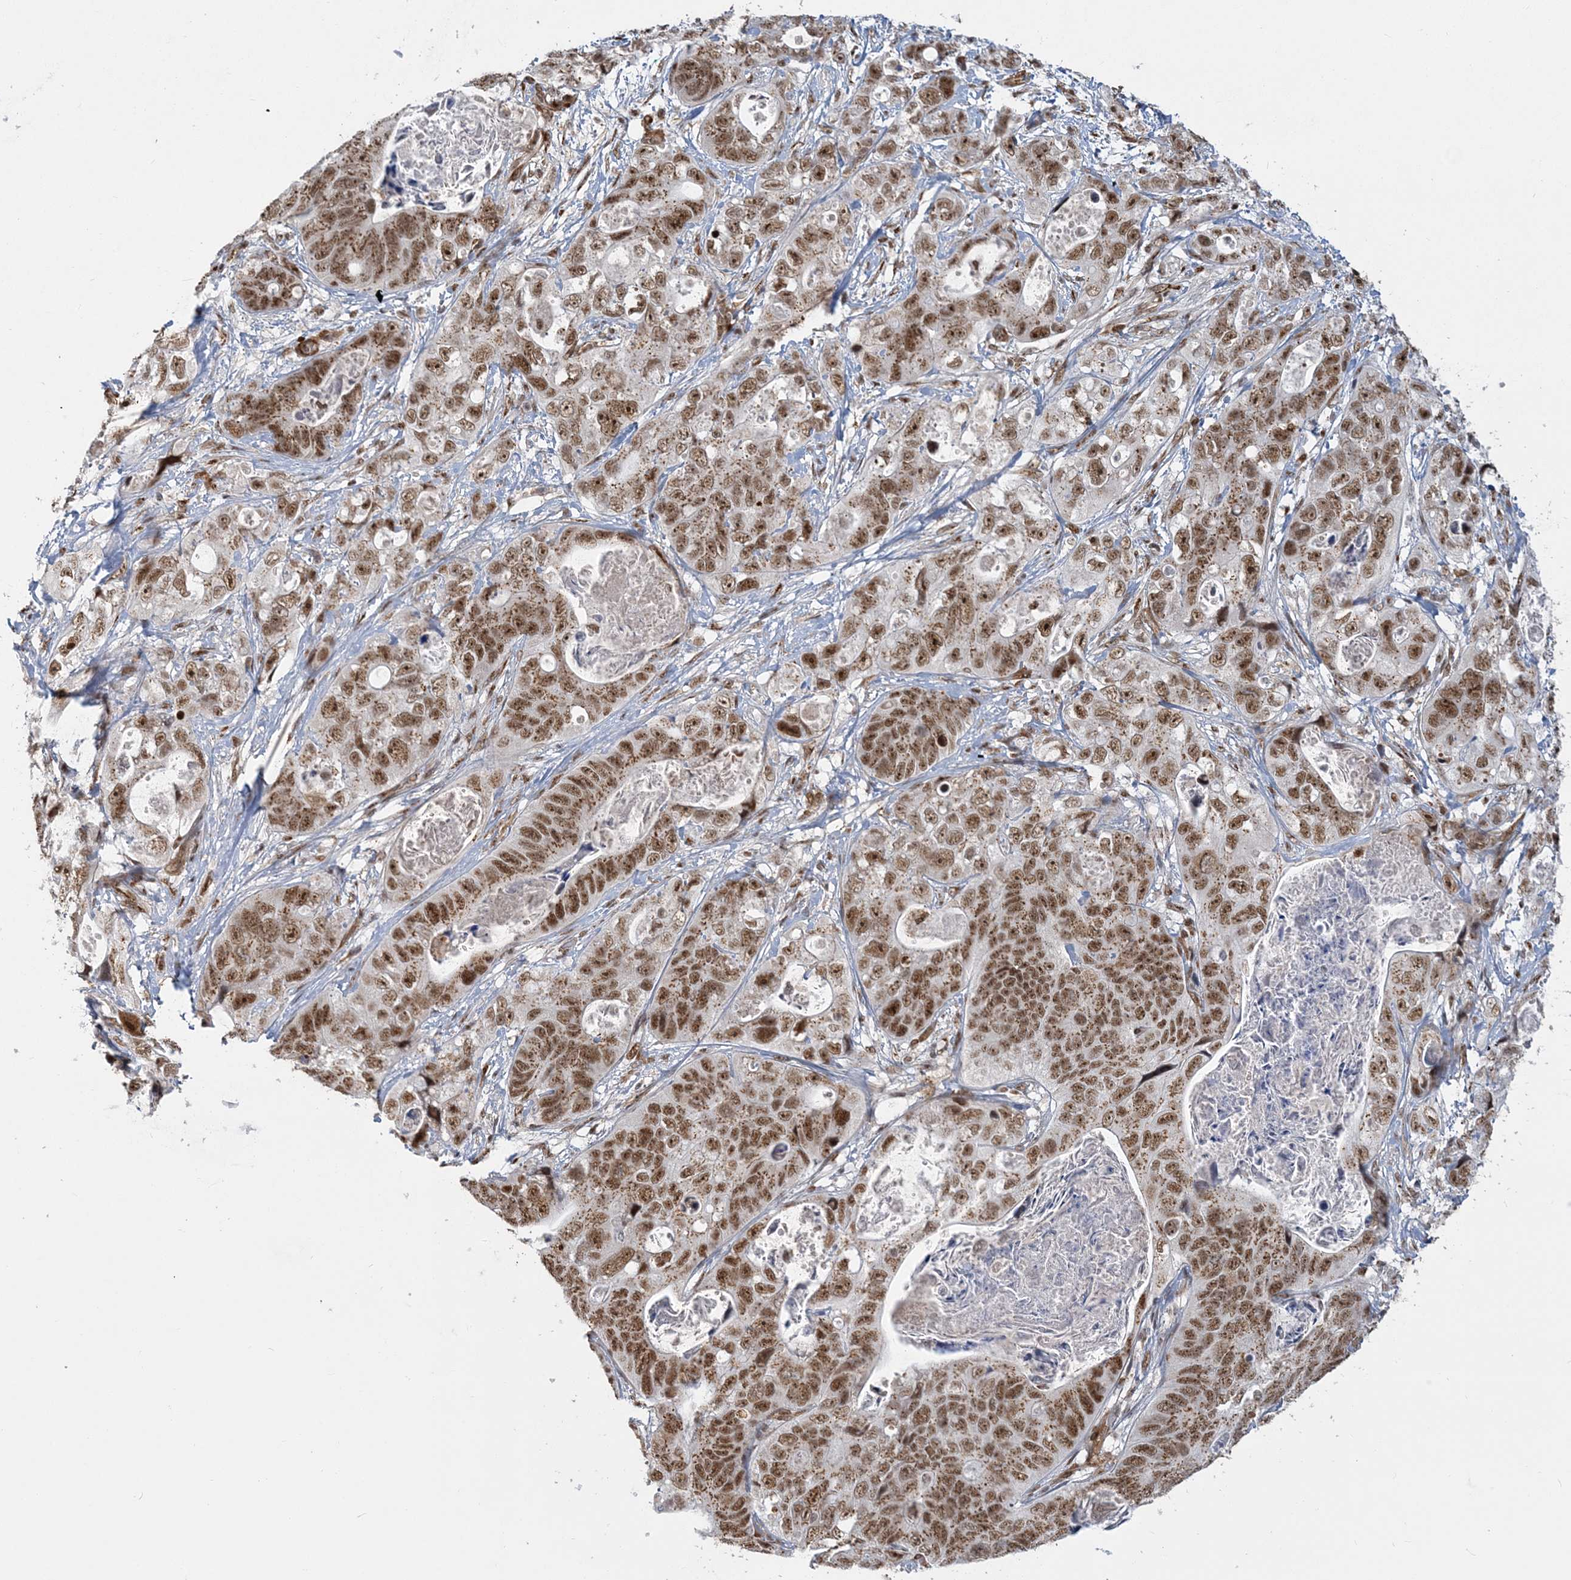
{"staining": {"intensity": "moderate", "quantity": ">75%", "location": "cytoplasmic/membranous,nuclear"}, "tissue": "stomach cancer", "cell_type": "Tumor cells", "image_type": "cancer", "snomed": [{"axis": "morphology", "description": "Adenocarcinoma, NOS"}, {"axis": "topography", "description": "Stomach"}], "caption": "Immunohistochemistry (IHC) photomicrograph of adenocarcinoma (stomach) stained for a protein (brown), which displays medium levels of moderate cytoplasmic/membranous and nuclear staining in about >75% of tumor cells.", "gene": "PLRG1", "patient": {"sex": "female", "age": 89}}